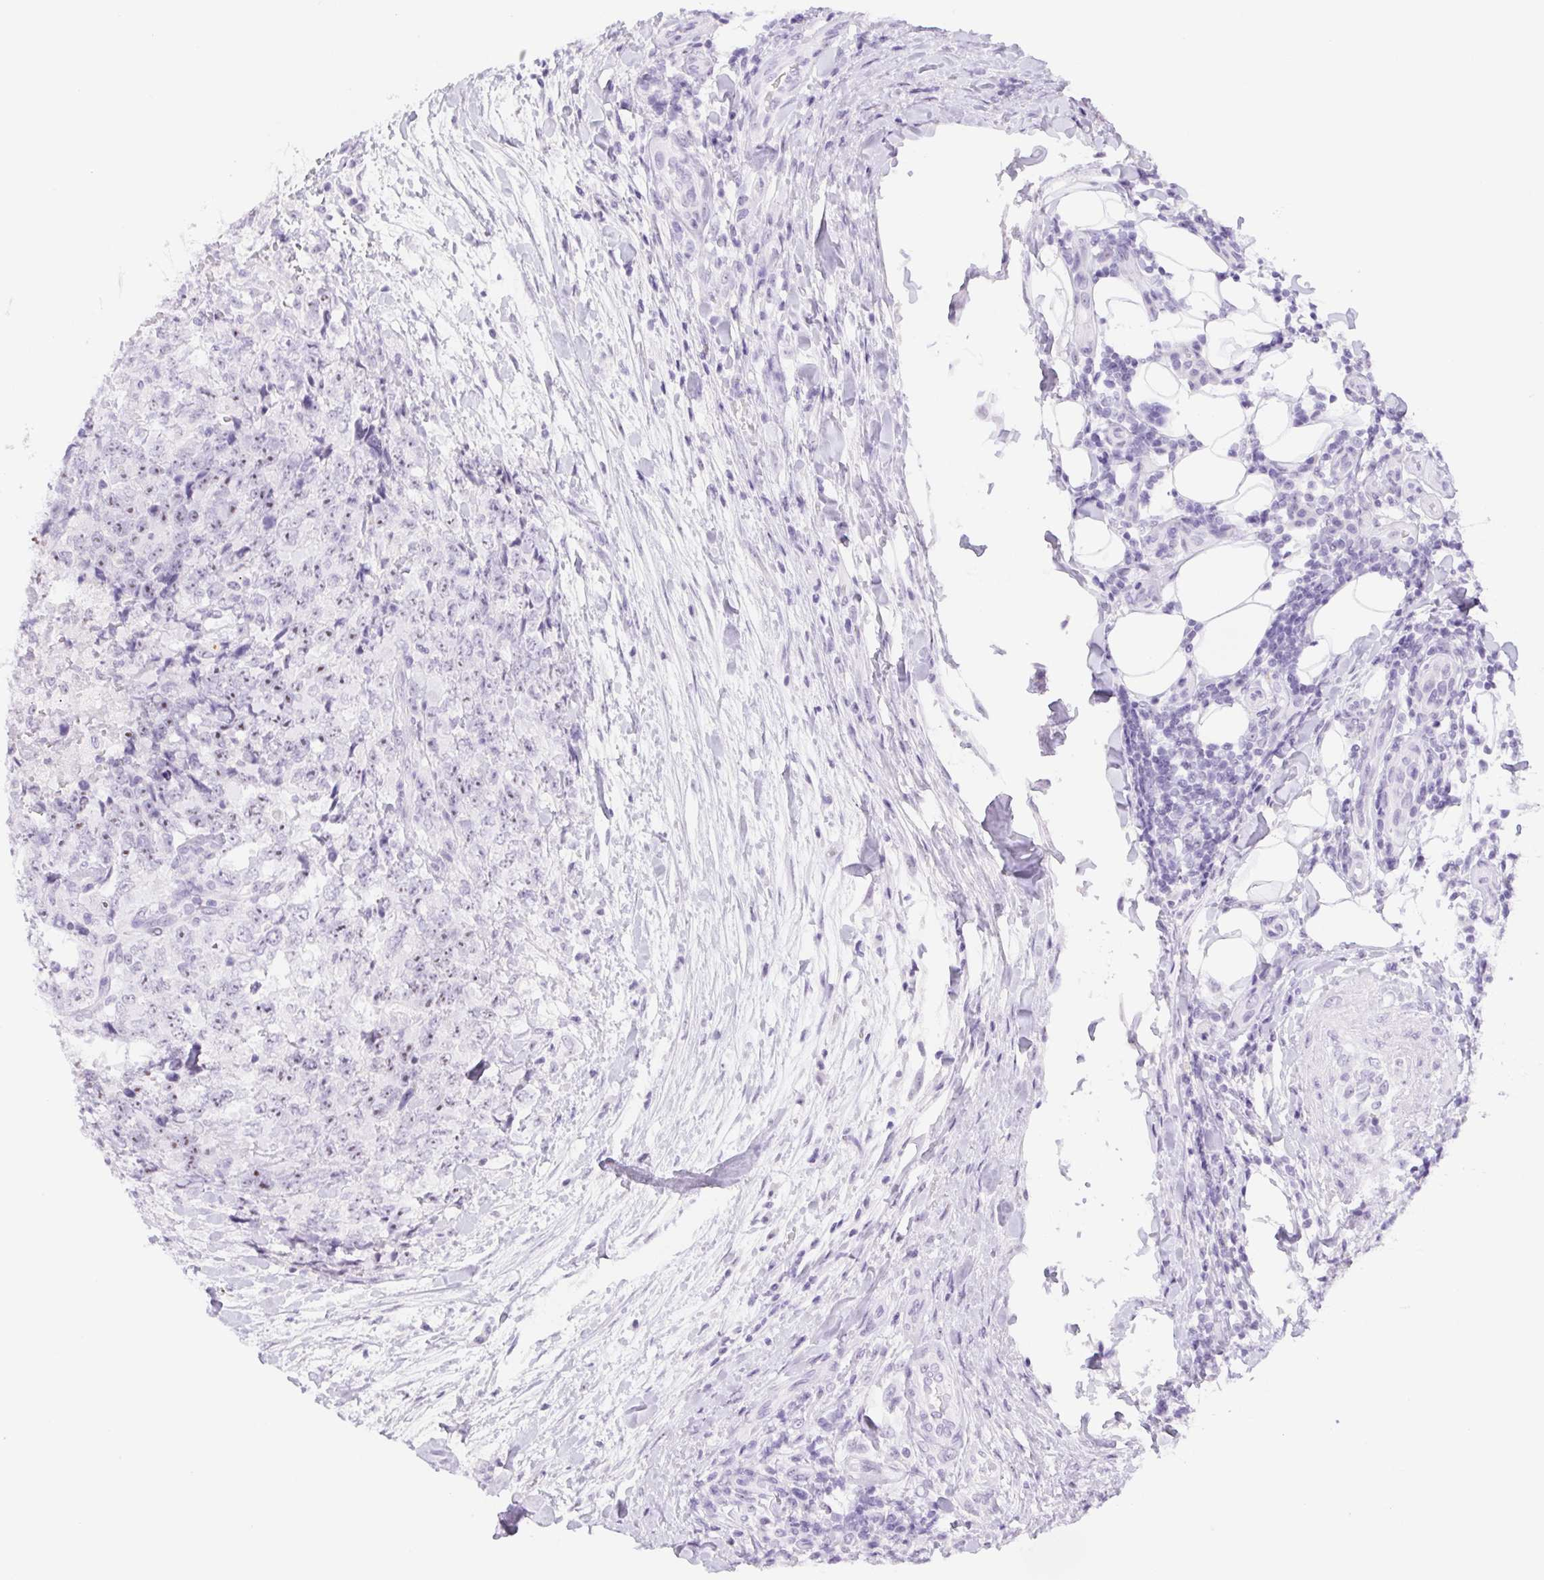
{"staining": {"intensity": "moderate", "quantity": "<25%", "location": "nuclear"}, "tissue": "testis cancer", "cell_type": "Tumor cells", "image_type": "cancer", "snomed": [{"axis": "morphology", "description": "Carcinoma, Embryonal, NOS"}, {"axis": "topography", "description": "Testis"}], "caption": "Testis cancer was stained to show a protein in brown. There is low levels of moderate nuclear expression in approximately <25% of tumor cells. Immunohistochemistry stains the protein in brown and the nuclei are stained blue.", "gene": "ST8SIA3", "patient": {"sex": "male", "age": 24}}